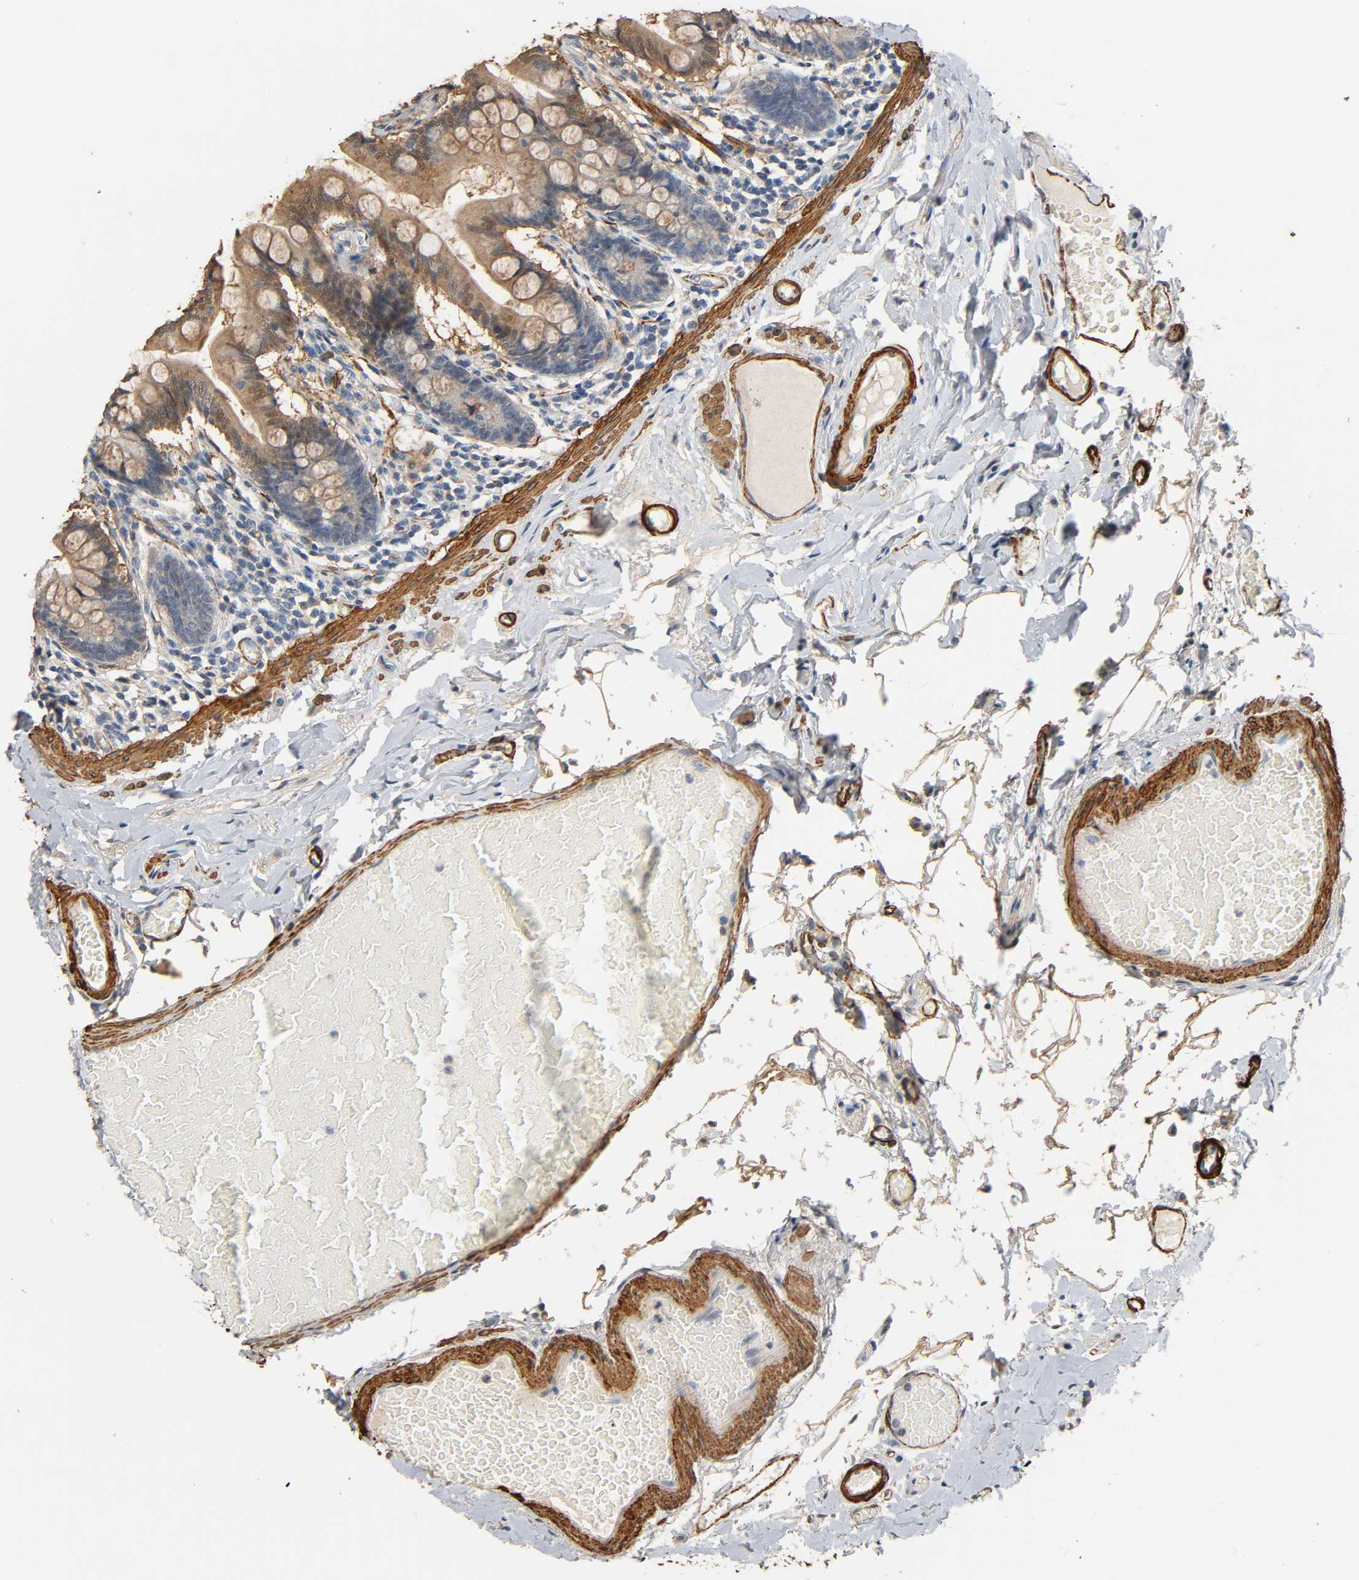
{"staining": {"intensity": "moderate", "quantity": ">75%", "location": "cytoplasmic/membranous,nuclear"}, "tissue": "small intestine", "cell_type": "Glandular cells", "image_type": "normal", "snomed": [{"axis": "morphology", "description": "Normal tissue, NOS"}, {"axis": "topography", "description": "Small intestine"}], "caption": "A high-resolution photomicrograph shows immunohistochemistry staining of benign small intestine, which displays moderate cytoplasmic/membranous,nuclear expression in approximately >75% of glandular cells.", "gene": "GSTA1", "patient": {"sex": "male", "age": 41}}